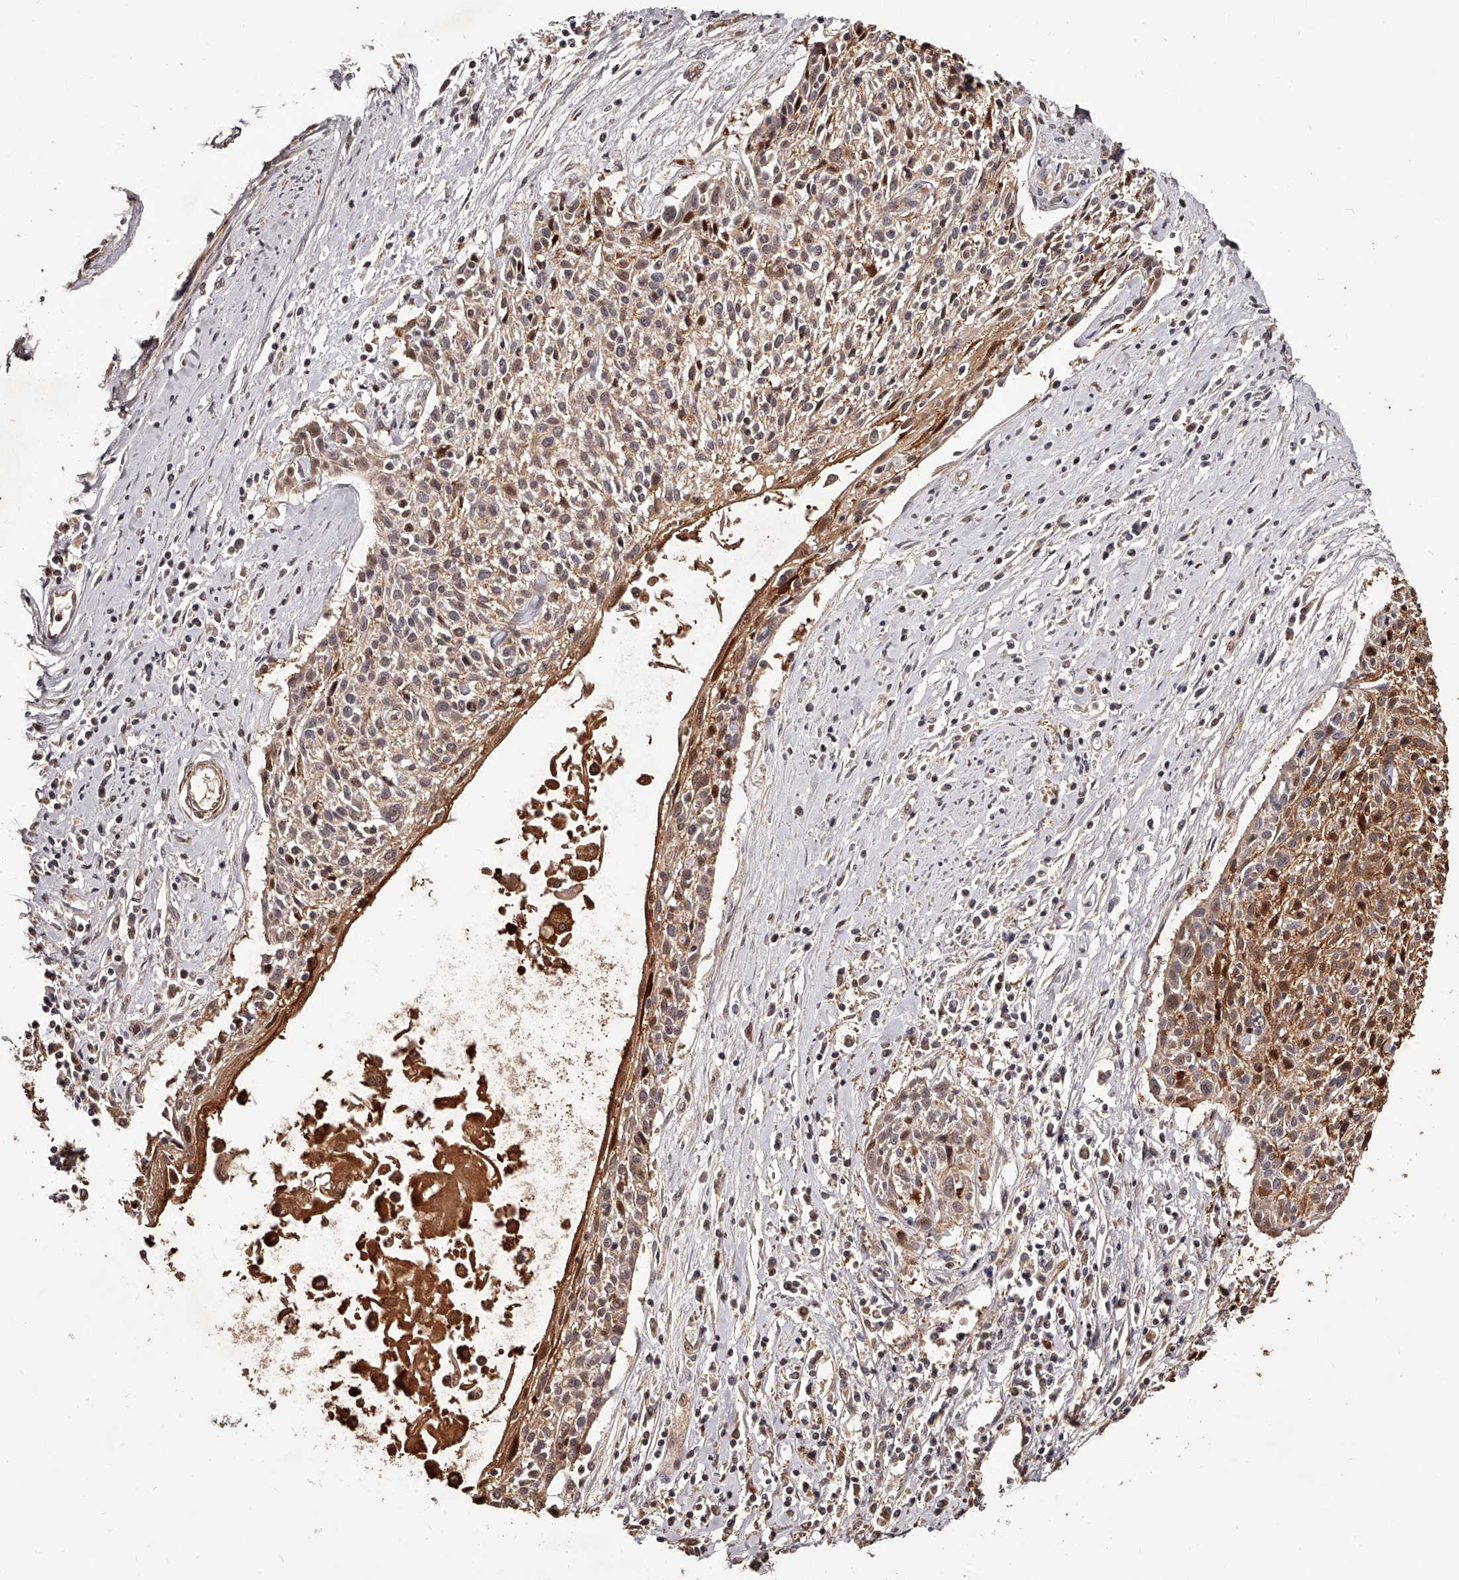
{"staining": {"intensity": "moderate", "quantity": ">75%", "location": "cytoplasmic/membranous"}, "tissue": "cervical cancer", "cell_type": "Tumor cells", "image_type": "cancer", "snomed": [{"axis": "morphology", "description": "Squamous cell carcinoma, NOS"}, {"axis": "topography", "description": "Cervix"}], "caption": "Human squamous cell carcinoma (cervical) stained for a protein (brown) demonstrates moderate cytoplasmic/membranous positive expression in approximately >75% of tumor cells.", "gene": "CUL7", "patient": {"sex": "female", "age": 51}}